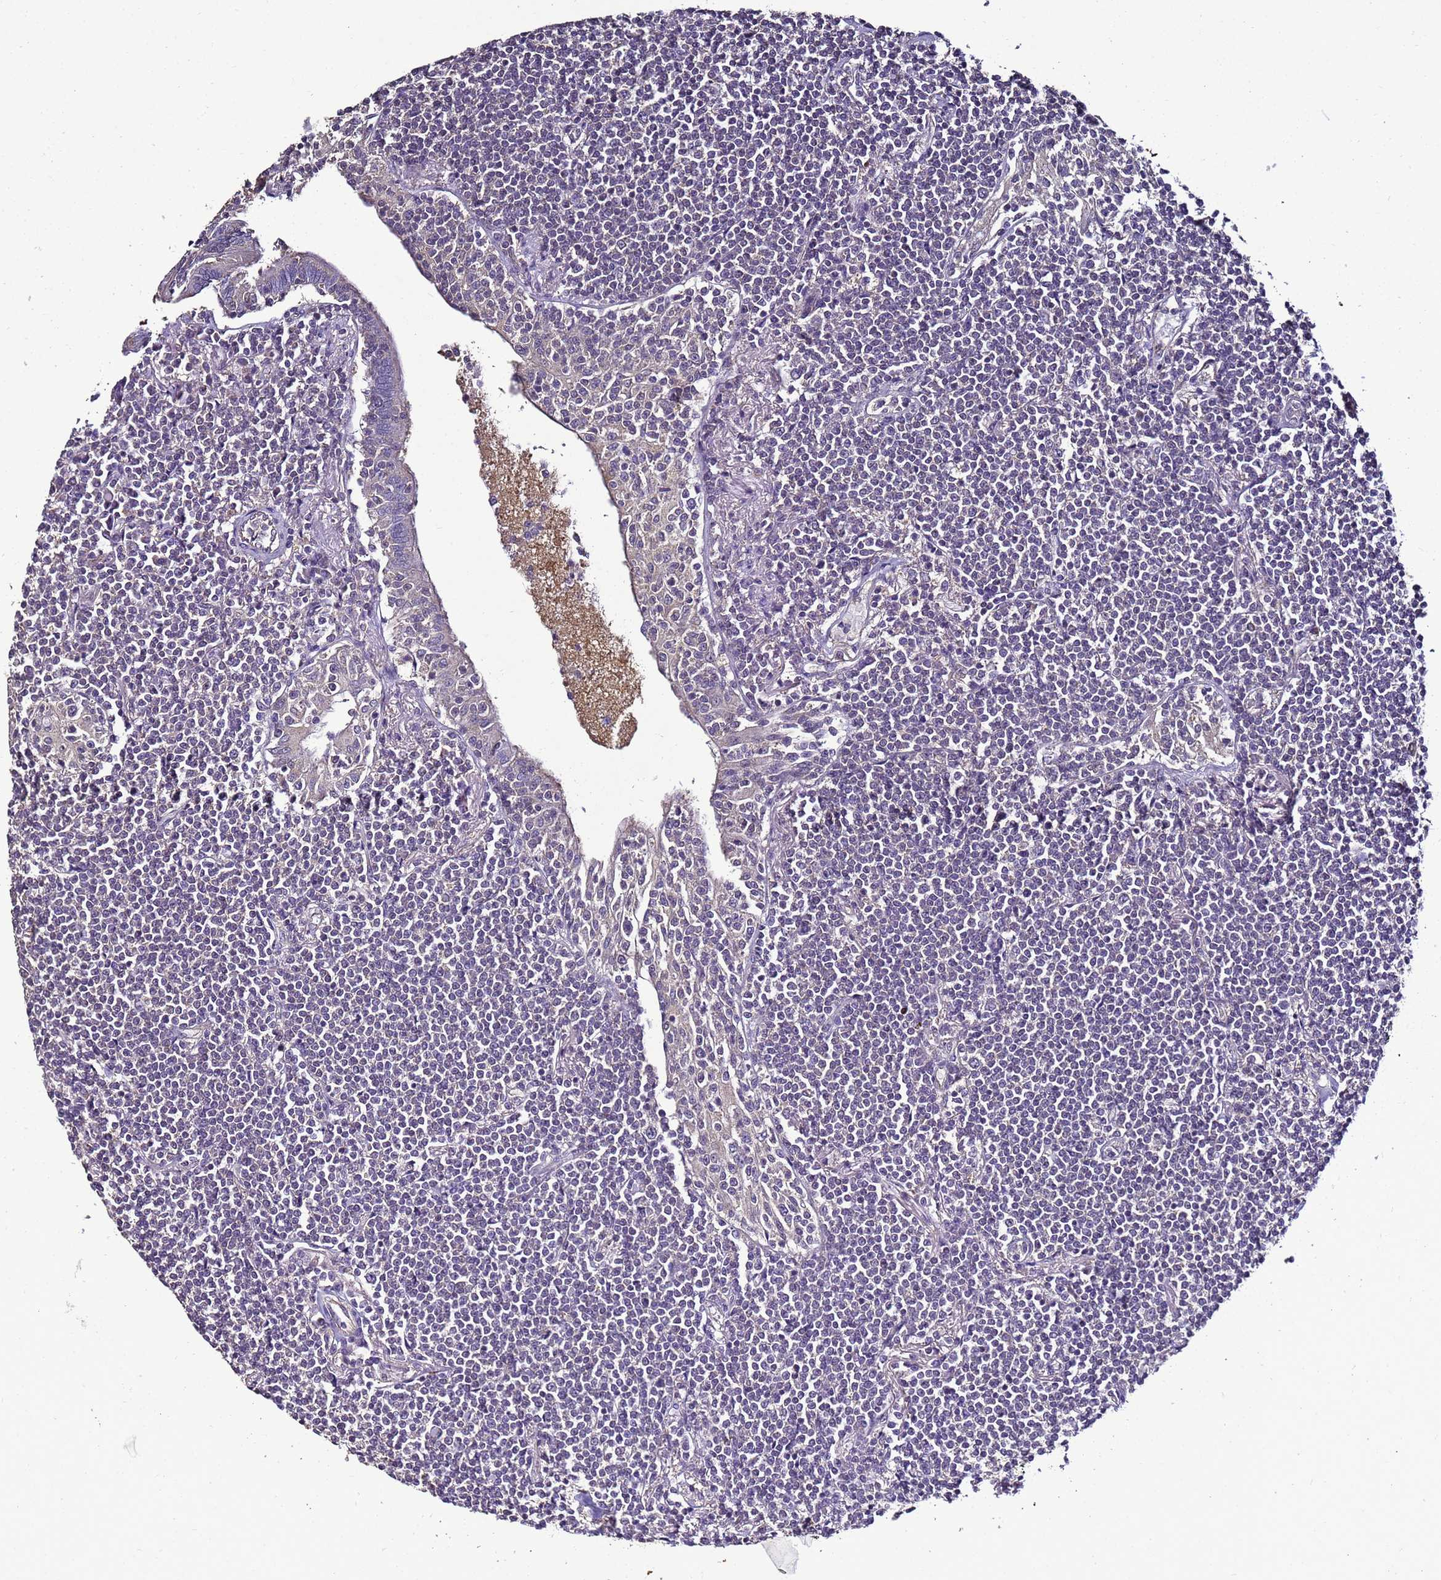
{"staining": {"intensity": "negative", "quantity": "none", "location": "none"}, "tissue": "lymphoma", "cell_type": "Tumor cells", "image_type": "cancer", "snomed": [{"axis": "morphology", "description": "Malignant lymphoma, non-Hodgkin's type, Low grade"}, {"axis": "topography", "description": "Lung"}], "caption": "This is a photomicrograph of IHC staining of low-grade malignant lymphoma, non-Hodgkin's type, which shows no positivity in tumor cells.", "gene": "ENOPH1", "patient": {"sex": "female", "age": 71}}